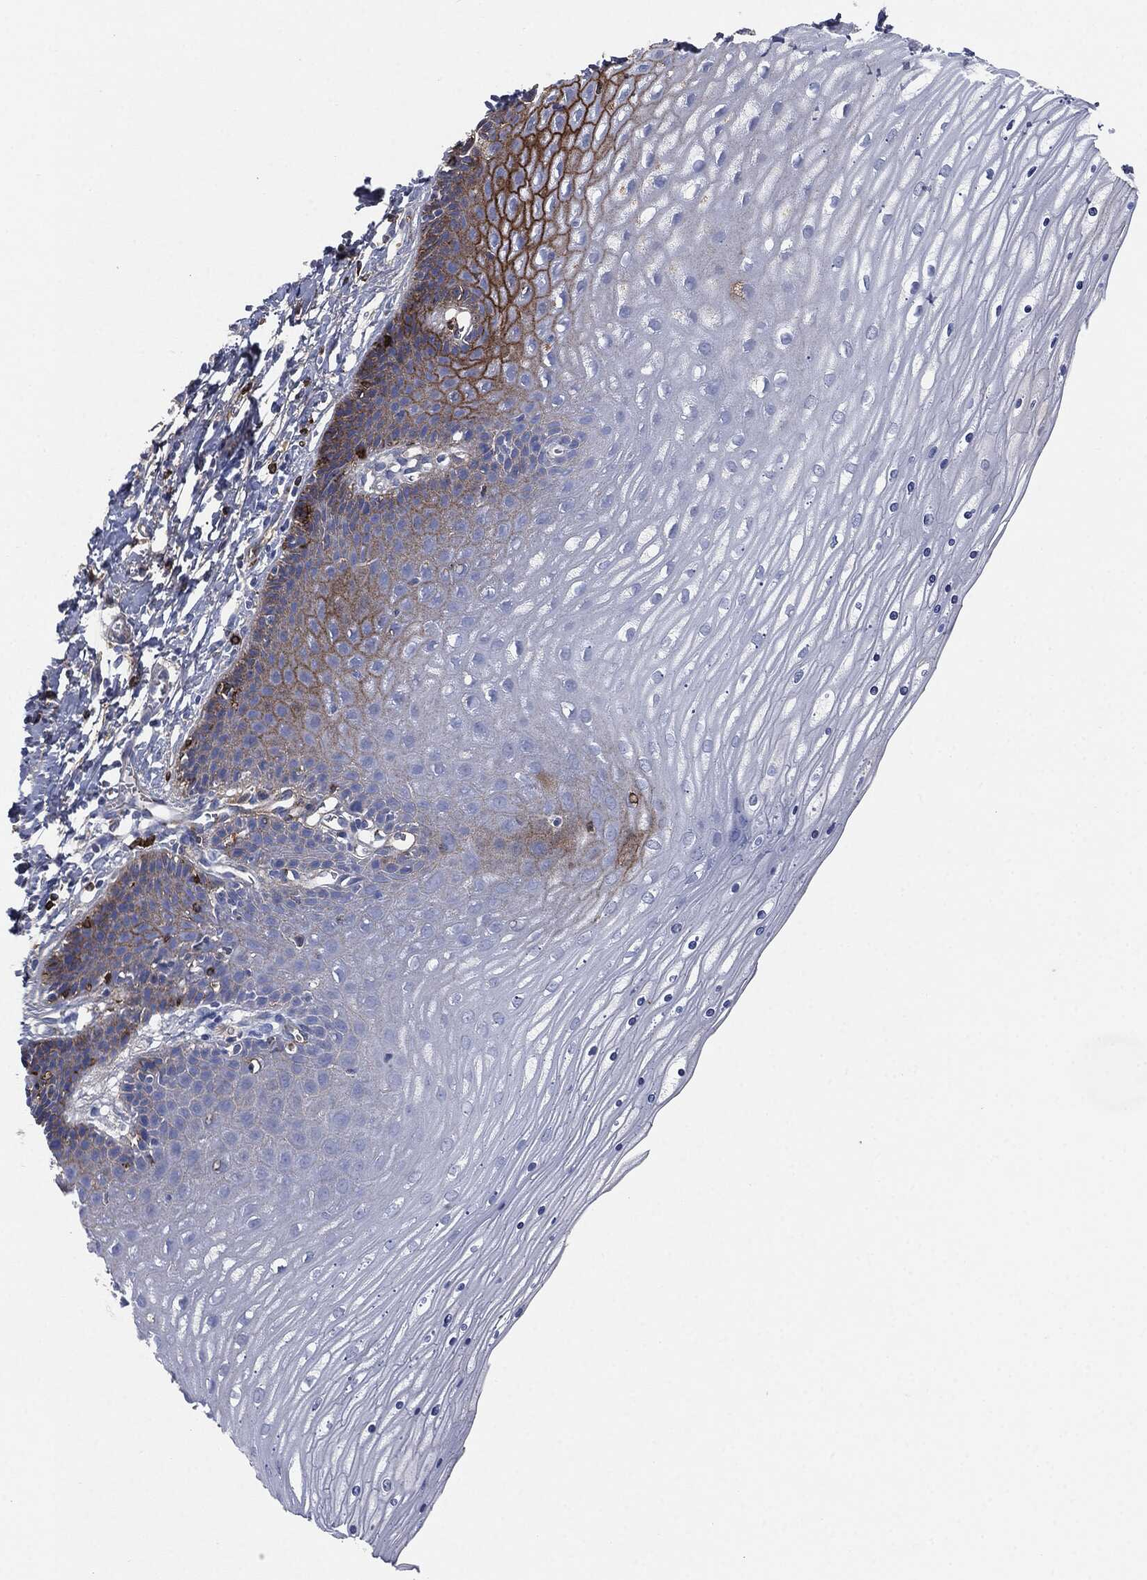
{"staining": {"intensity": "negative", "quantity": "none", "location": "none"}, "tissue": "cervix", "cell_type": "Glandular cells", "image_type": "normal", "snomed": [{"axis": "morphology", "description": "Normal tissue, NOS"}, {"axis": "topography", "description": "Cervix"}], "caption": "DAB immunohistochemical staining of normal cervix exhibits no significant positivity in glandular cells.", "gene": "APOB", "patient": {"sex": "female", "age": 35}}